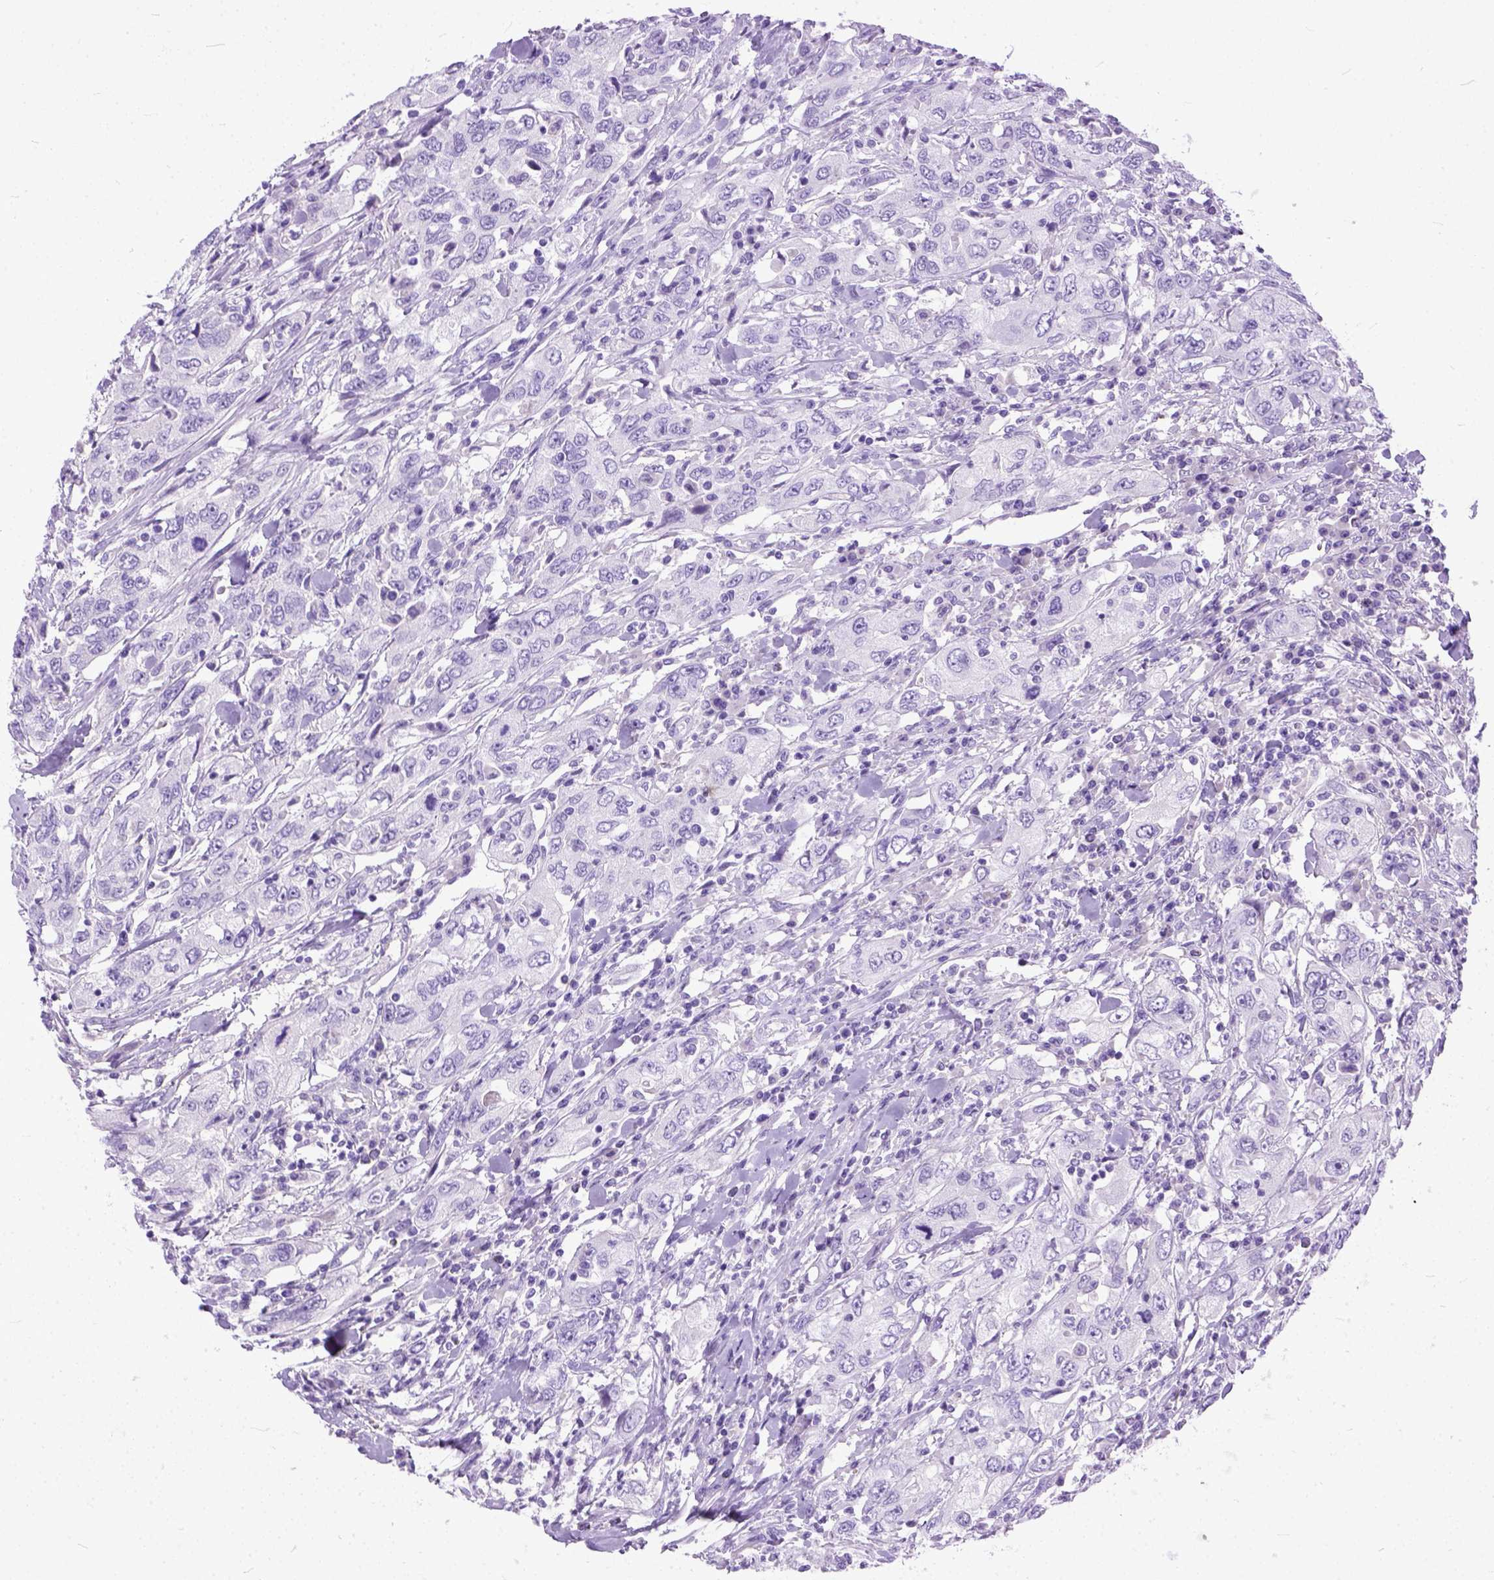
{"staining": {"intensity": "negative", "quantity": "none", "location": "none"}, "tissue": "urothelial cancer", "cell_type": "Tumor cells", "image_type": "cancer", "snomed": [{"axis": "morphology", "description": "Urothelial carcinoma, High grade"}, {"axis": "topography", "description": "Urinary bladder"}], "caption": "This is a image of immunohistochemistry staining of urothelial cancer, which shows no expression in tumor cells.", "gene": "PLK5", "patient": {"sex": "male", "age": 76}}